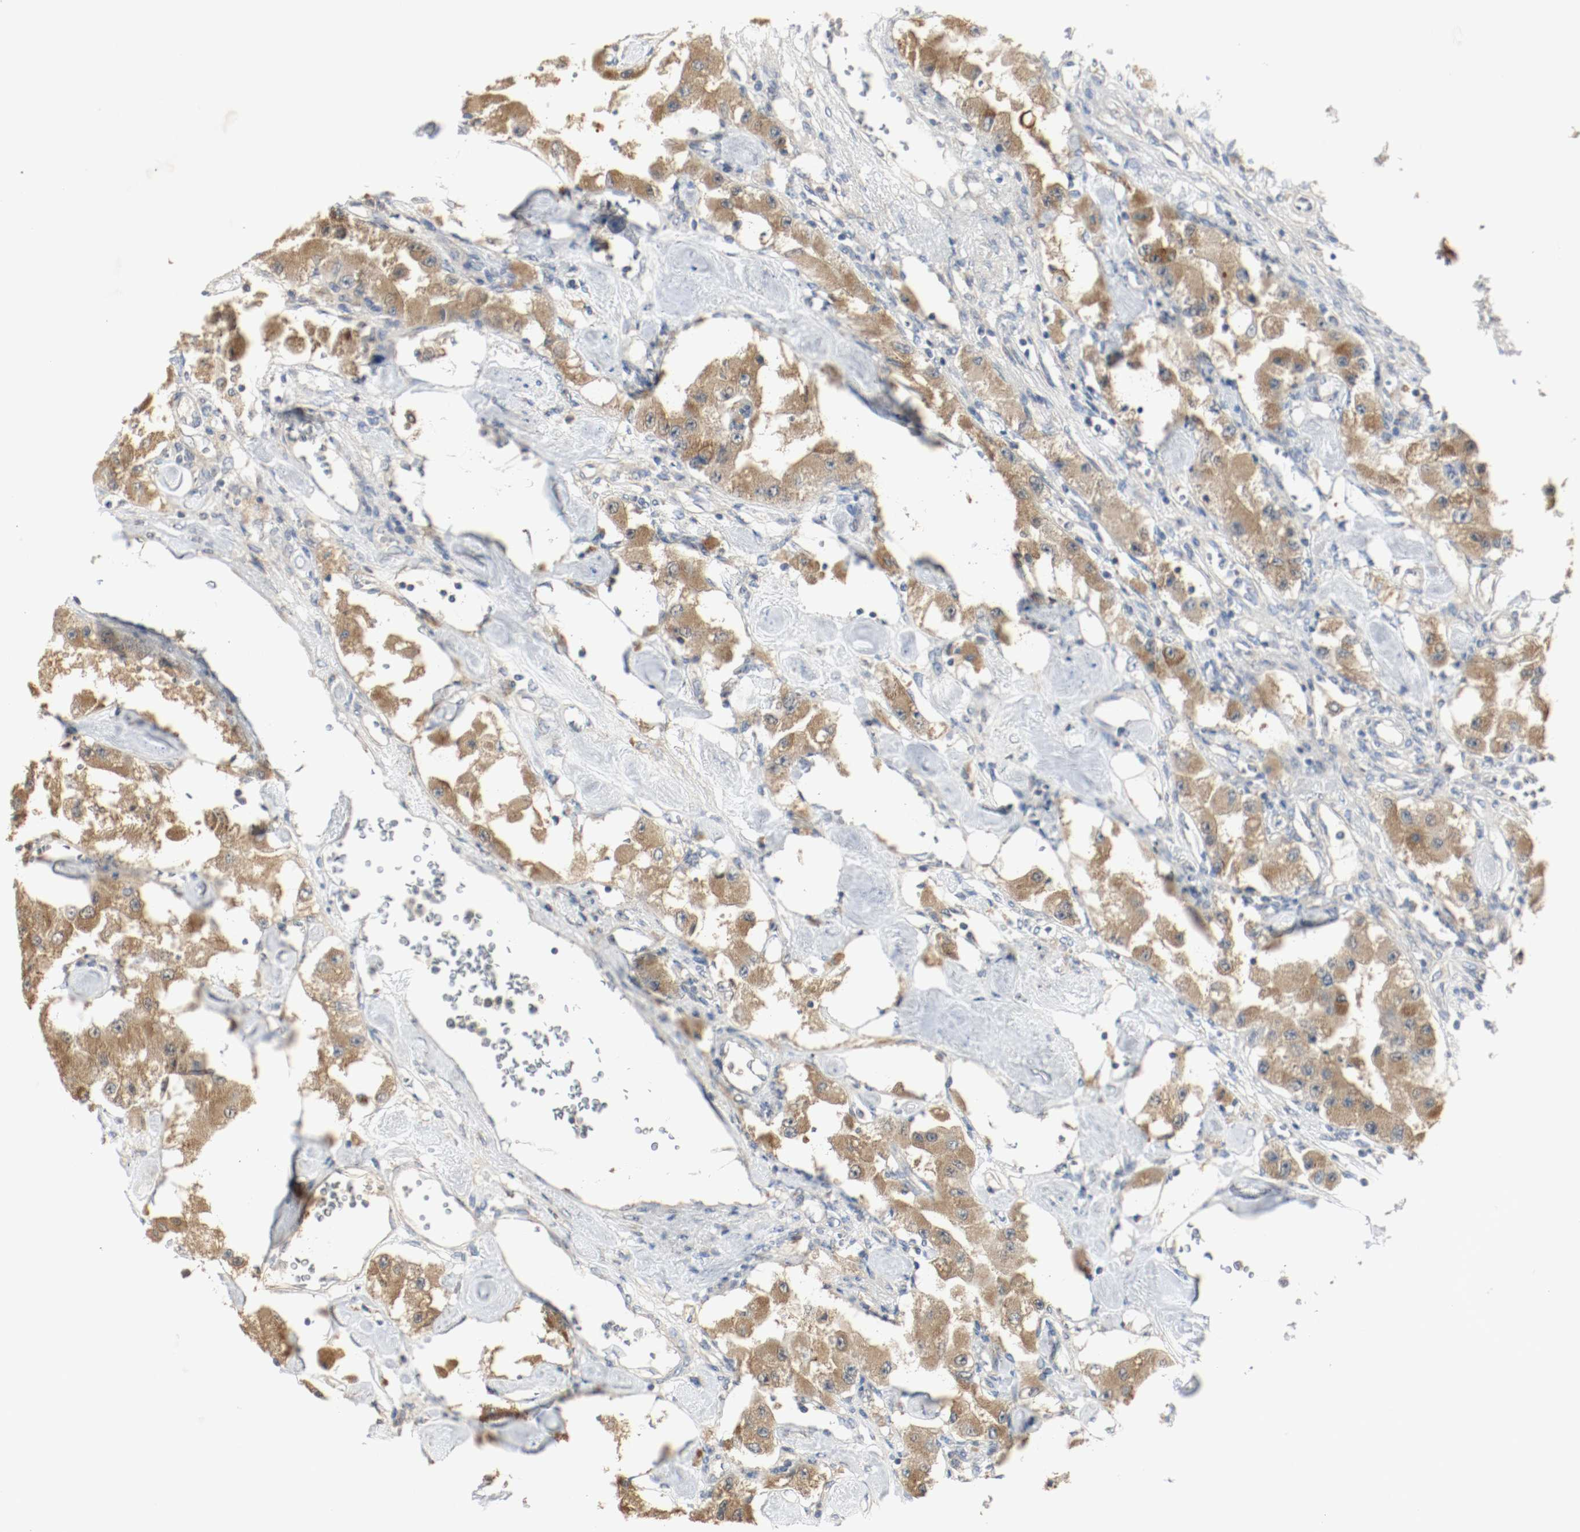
{"staining": {"intensity": "moderate", "quantity": ">75%", "location": "cytoplasmic/membranous"}, "tissue": "carcinoid", "cell_type": "Tumor cells", "image_type": "cancer", "snomed": [{"axis": "morphology", "description": "Carcinoid, malignant, NOS"}, {"axis": "topography", "description": "Pancreas"}], "caption": "A medium amount of moderate cytoplasmic/membranous expression is seen in about >75% of tumor cells in carcinoid (malignant) tissue.", "gene": "MELTF", "patient": {"sex": "male", "age": 41}}